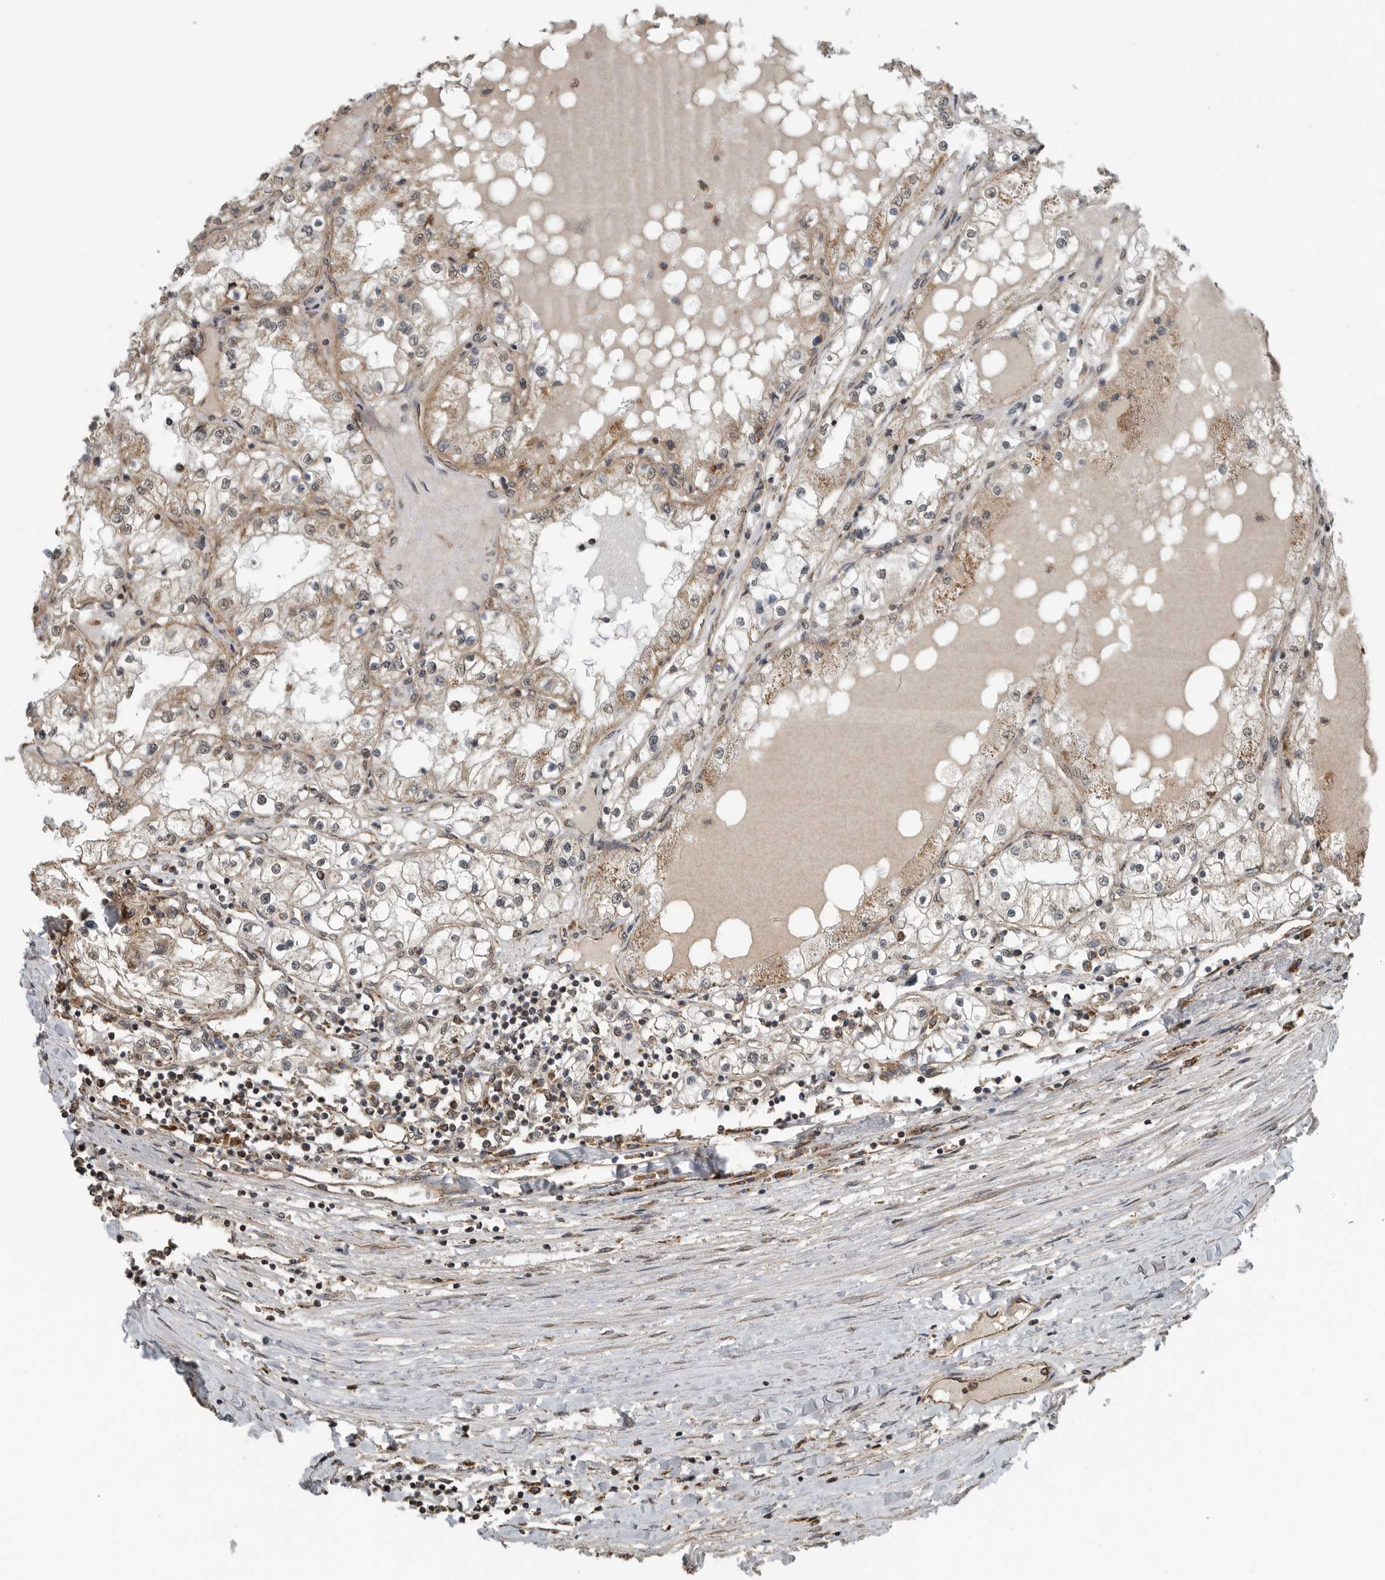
{"staining": {"intensity": "weak", "quantity": "25%-75%", "location": "cytoplasmic/membranous"}, "tissue": "renal cancer", "cell_type": "Tumor cells", "image_type": "cancer", "snomed": [{"axis": "morphology", "description": "Adenocarcinoma, NOS"}, {"axis": "topography", "description": "Kidney"}], "caption": "DAB (3,3'-diaminobenzidine) immunohistochemical staining of renal cancer demonstrates weak cytoplasmic/membranous protein staining in about 25%-75% of tumor cells.", "gene": "AFAP1", "patient": {"sex": "male", "age": 68}}